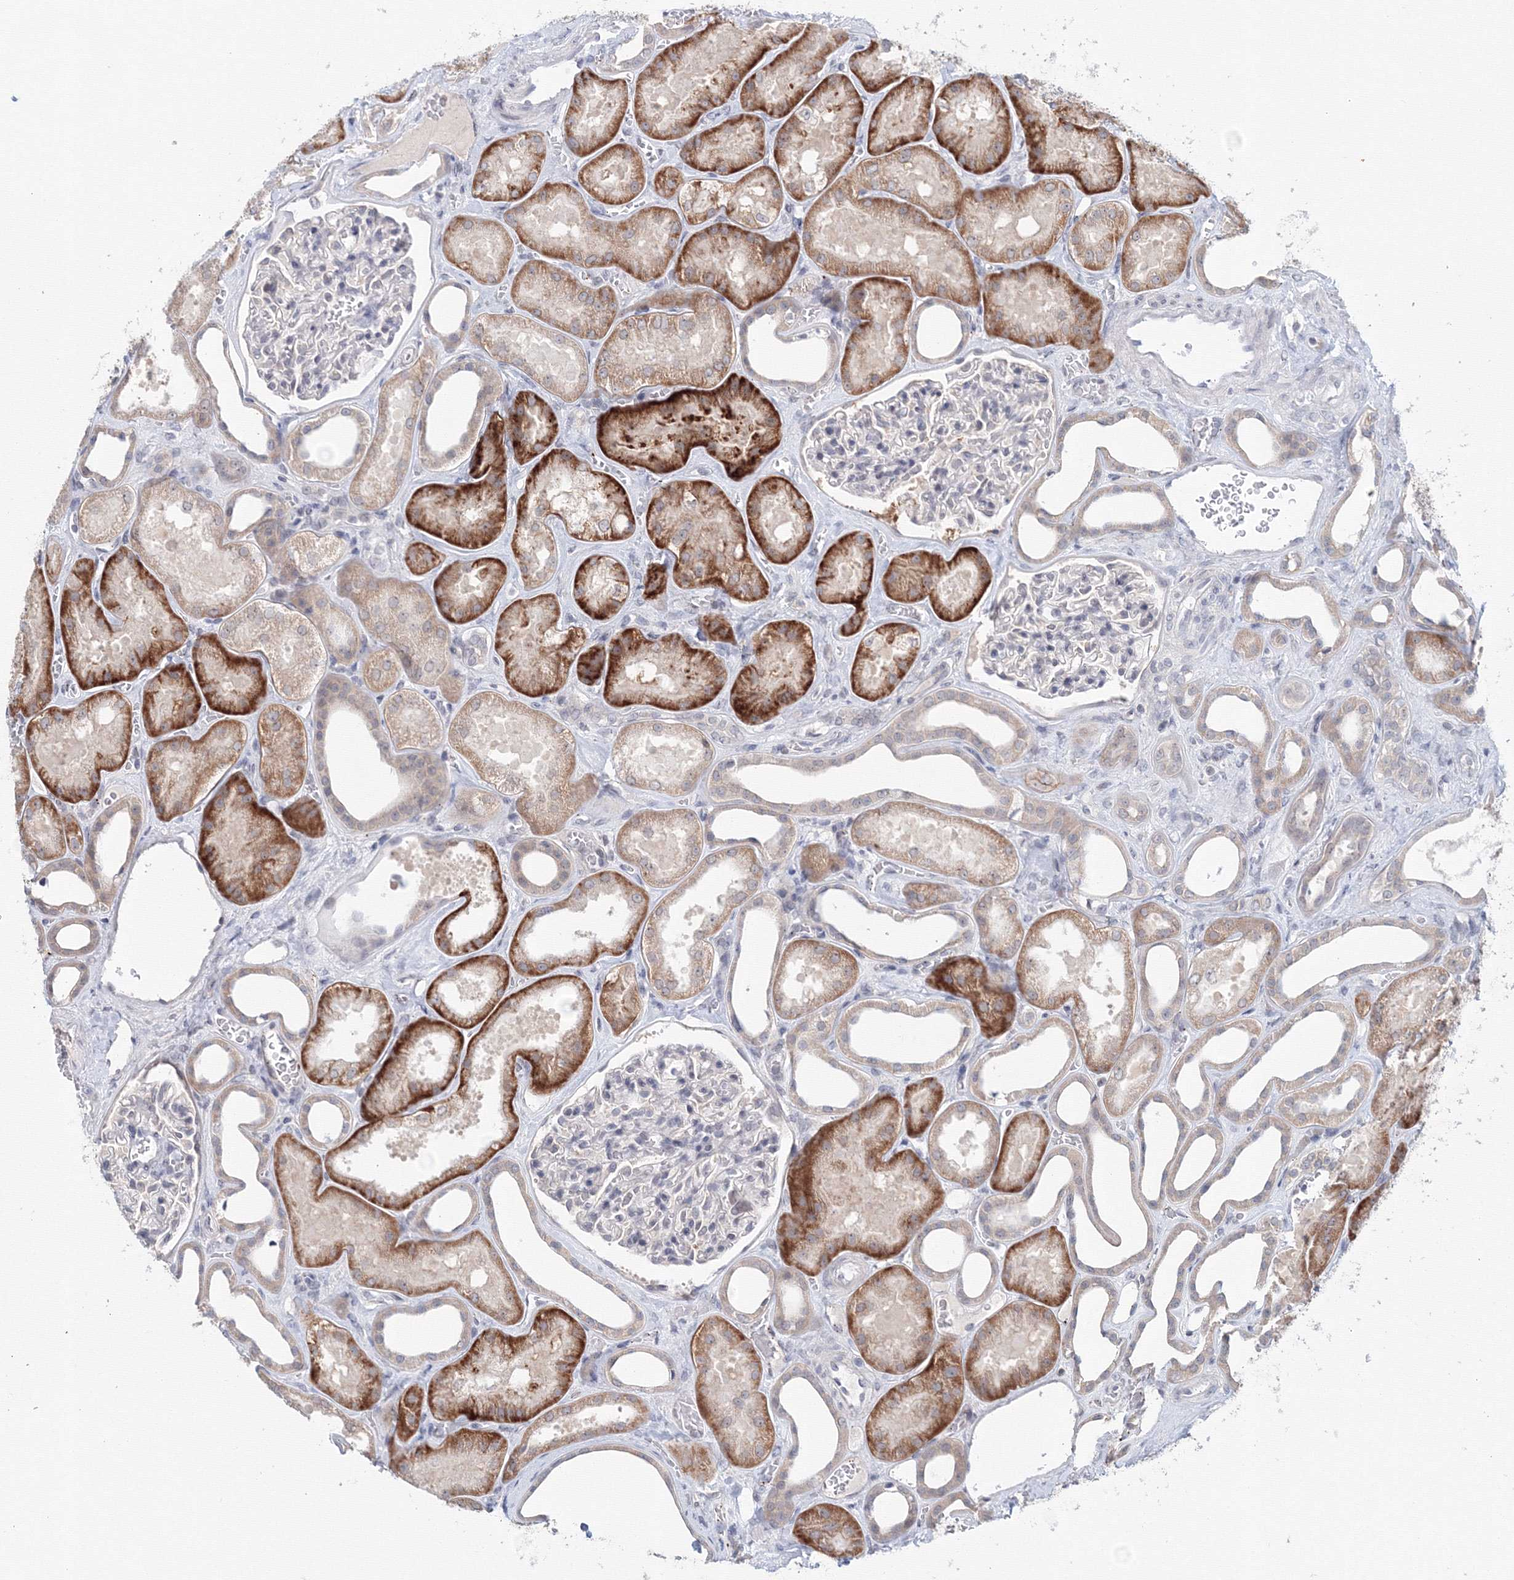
{"staining": {"intensity": "negative", "quantity": "none", "location": "none"}, "tissue": "kidney", "cell_type": "Cells in glomeruli", "image_type": "normal", "snomed": [{"axis": "morphology", "description": "Normal tissue, NOS"}, {"axis": "morphology", "description": "Adenocarcinoma, NOS"}, {"axis": "topography", "description": "Kidney"}], "caption": "This is an immunohistochemistry (IHC) photomicrograph of normal human kidney. There is no positivity in cells in glomeruli.", "gene": "SLC7A7", "patient": {"sex": "female", "age": 68}}